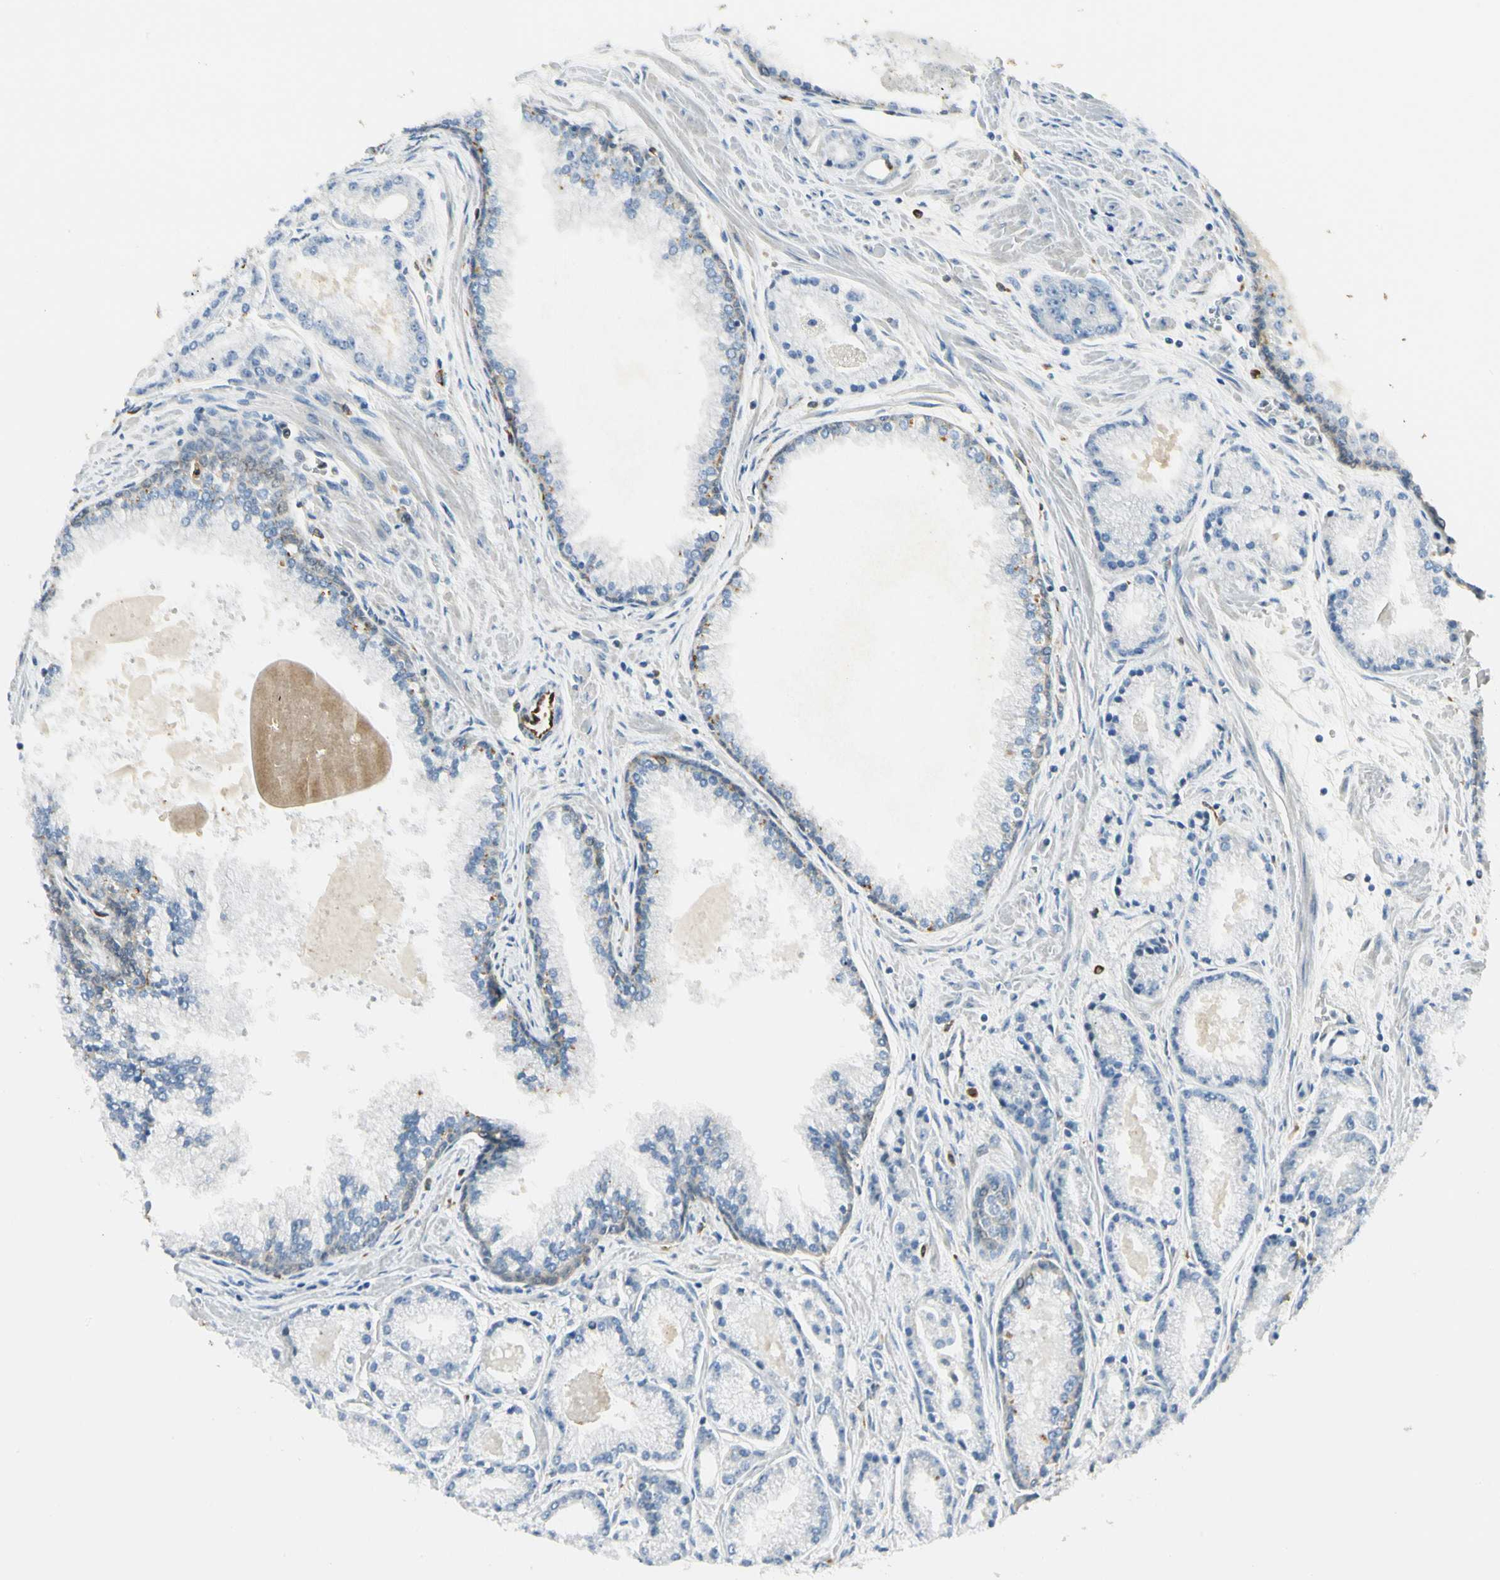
{"staining": {"intensity": "negative", "quantity": "none", "location": "none"}, "tissue": "prostate cancer", "cell_type": "Tumor cells", "image_type": "cancer", "snomed": [{"axis": "morphology", "description": "Adenocarcinoma, High grade"}, {"axis": "topography", "description": "Prostate"}], "caption": "There is no significant expression in tumor cells of high-grade adenocarcinoma (prostate).", "gene": "LPCAT2", "patient": {"sex": "male", "age": 61}}